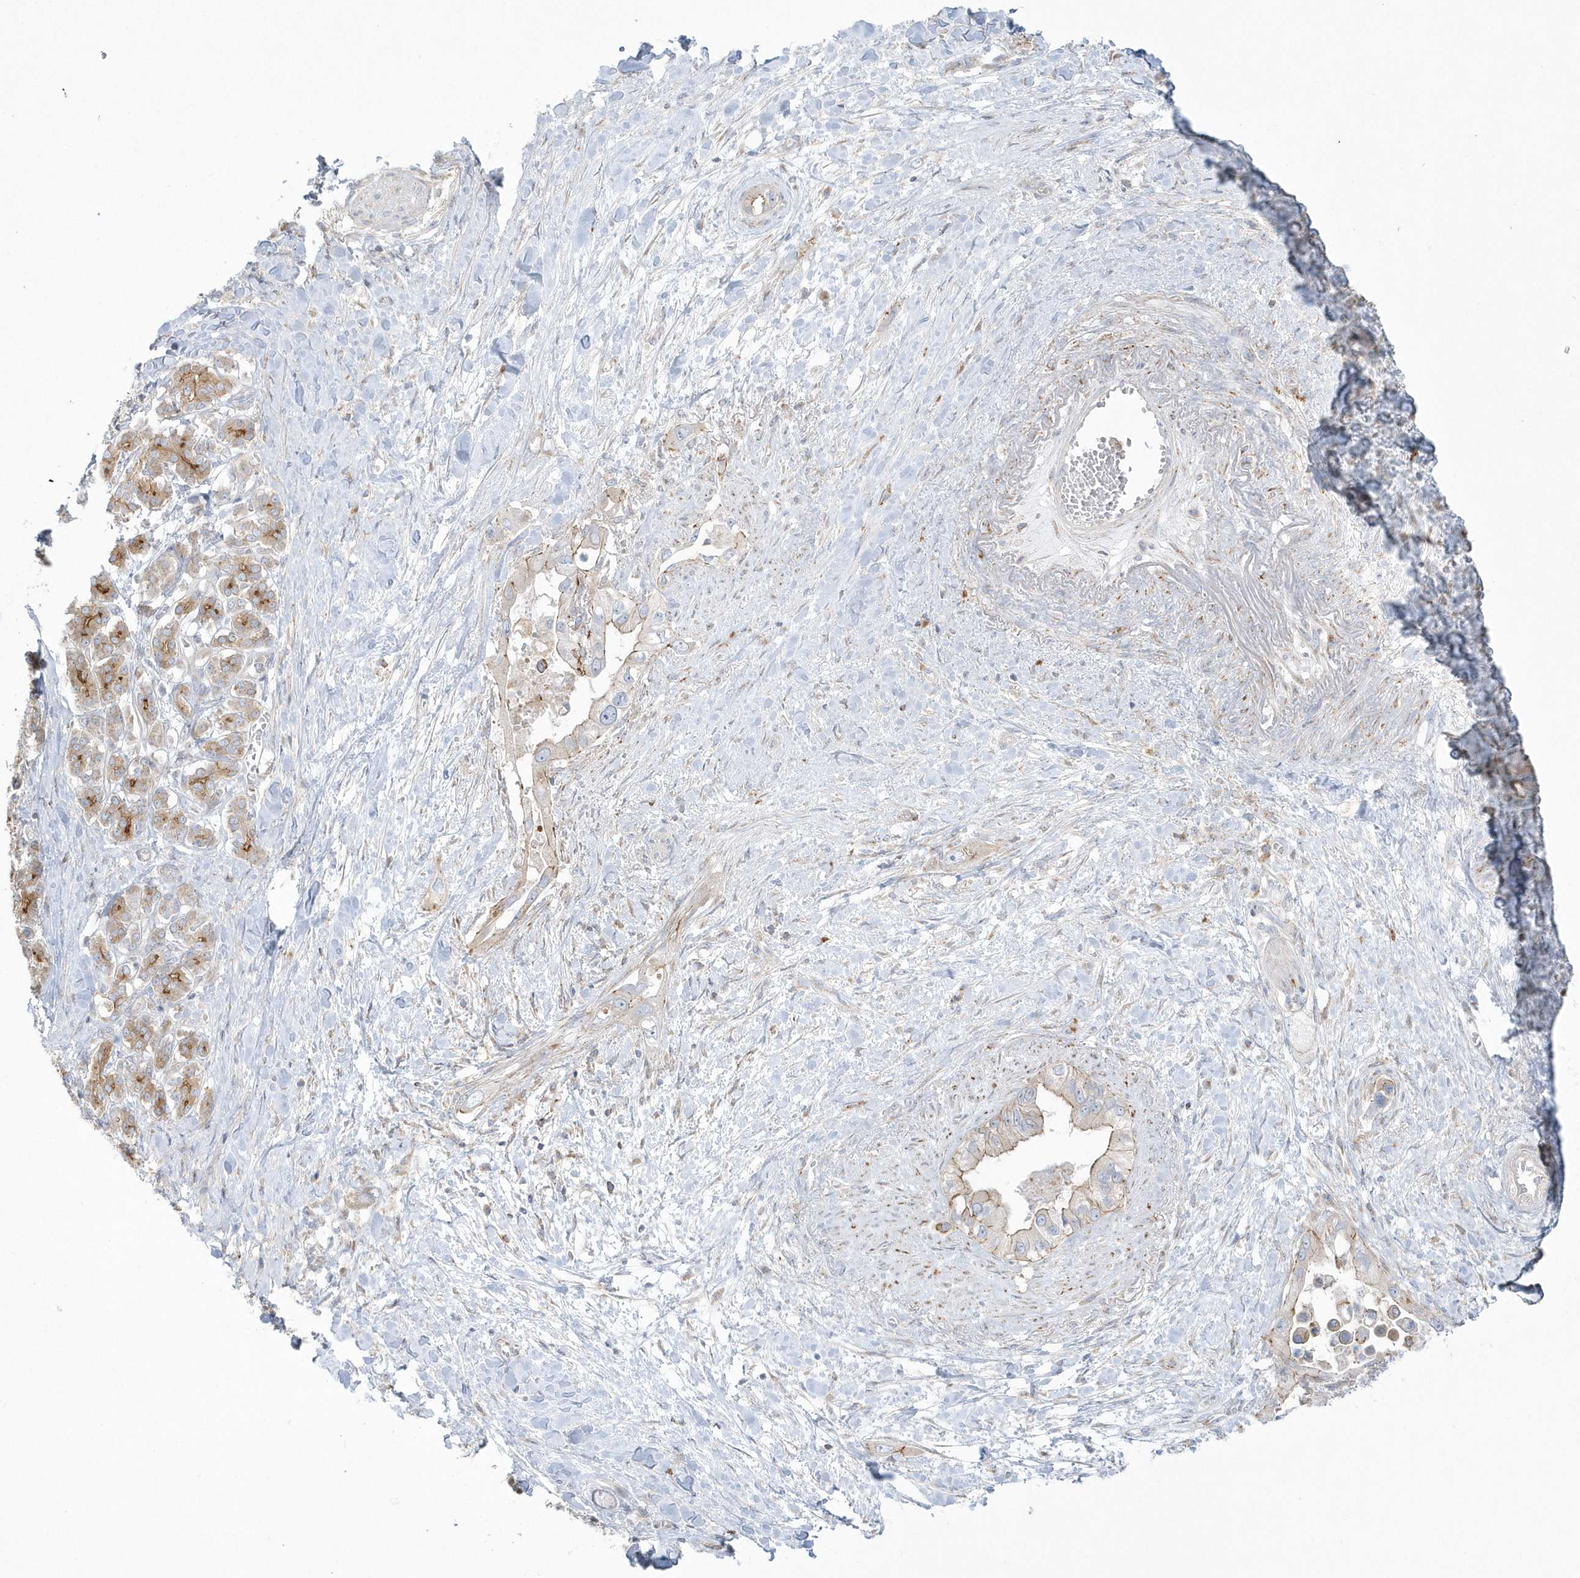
{"staining": {"intensity": "moderate", "quantity": "<25%", "location": "cytoplasmic/membranous"}, "tissue": "pancreatic cancer", "cell_type": "Tumor cells", "image_type": "cancer", "snomed": [{"axis": "morphology", "description": "Inflammation, NOS"}, {"axis": "morphology", "description": "Adenocarcinoma, NOS"}, {"axis": "topography", "description": "Pancreas"}], "caption": "Protein expression by IHC displays moderate cytoplasmic/membranous positivity in approximately <25% of tumor cells in adenocarcinoma (pancreatic). (brown staining indicates protein expression, while blue staining denotes nuclei).", "gene": "DNAJC18", "patient": {"sex": "female", "age": 56}}